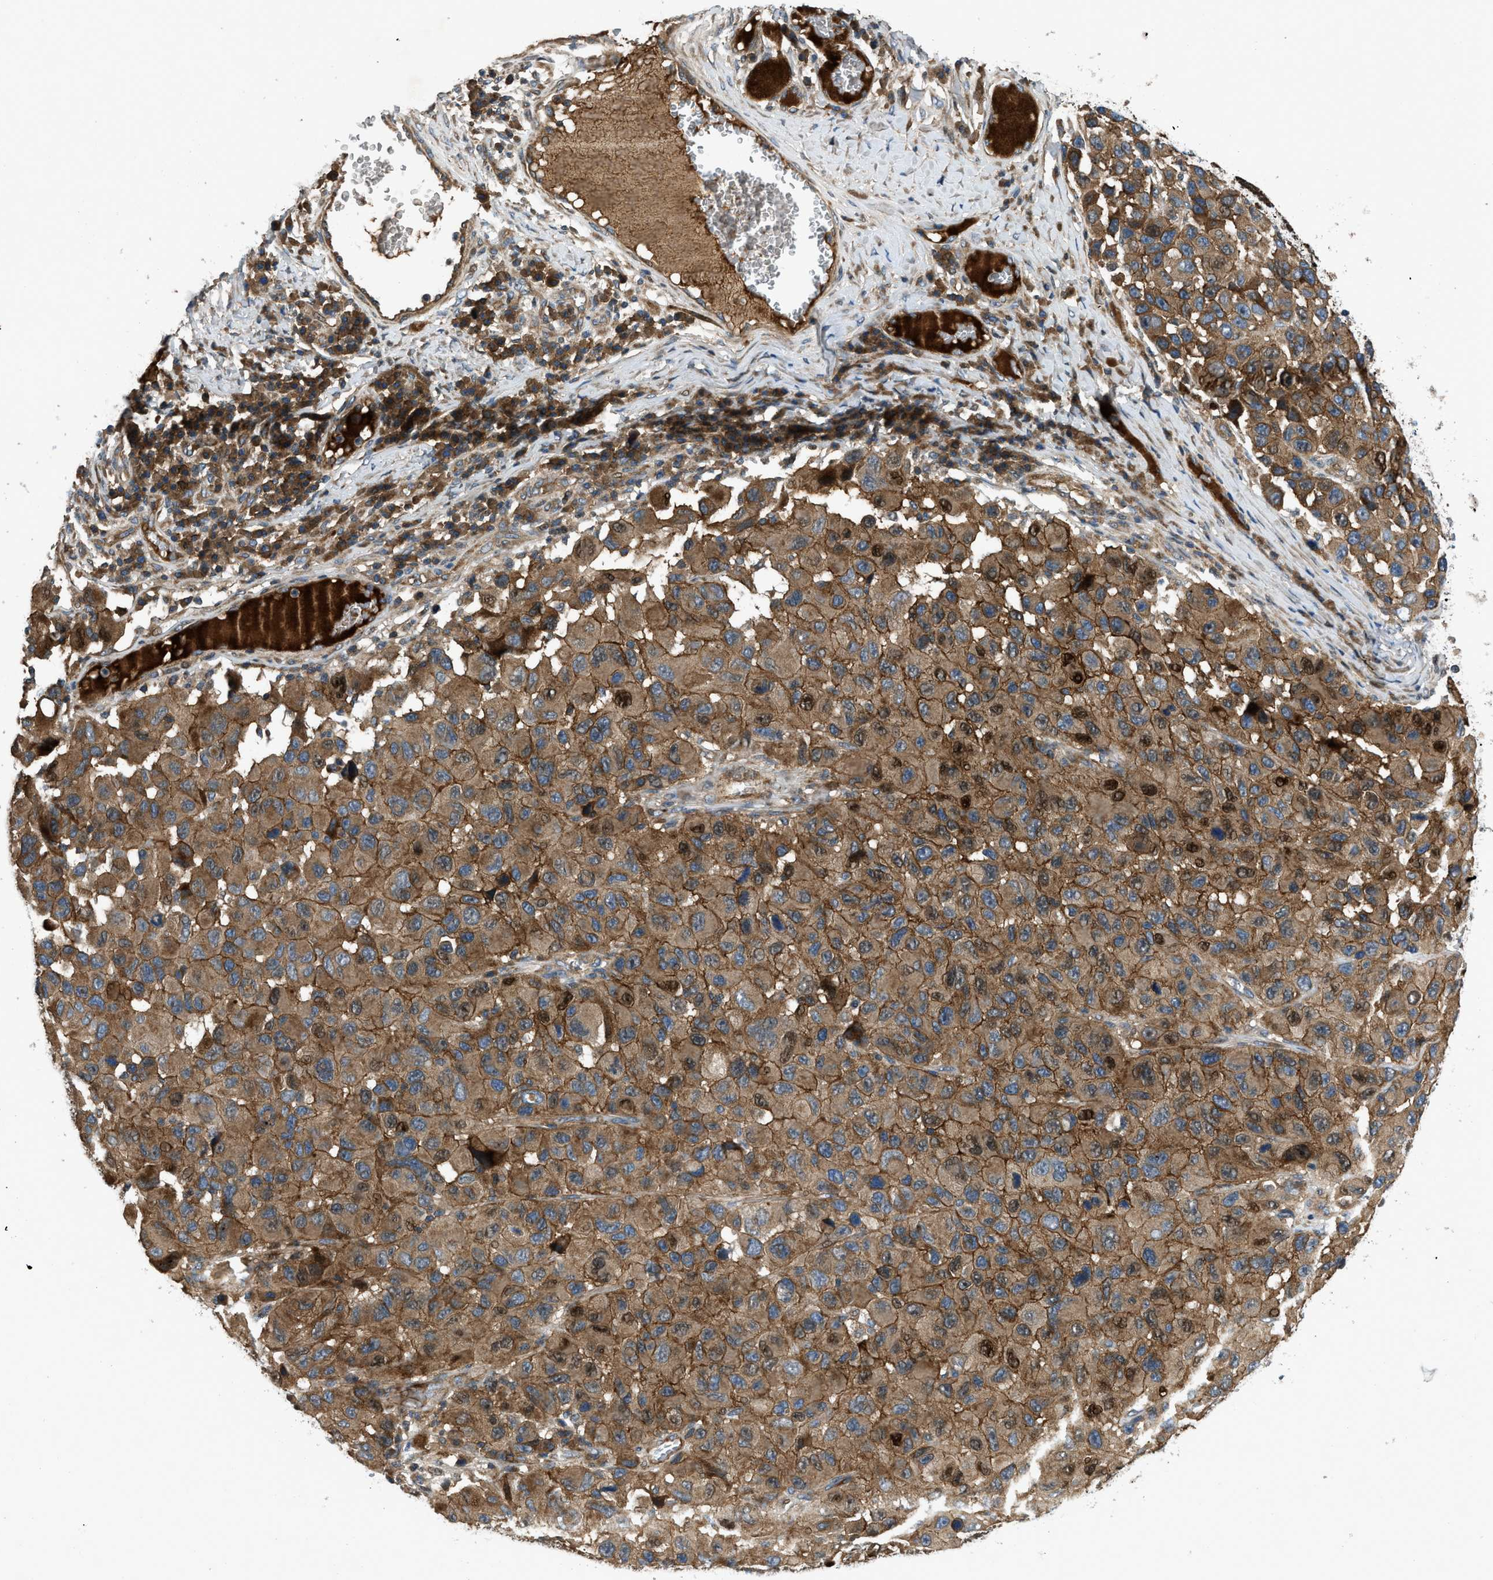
{"staining": {"intensity": "moderate", "quantity": ">75%", "location": "cytoplasmic/membranous"}, "tissue": "melanoma", "cell_type": "Tumor cells", "image_type": "cancer", "snomed": [{"axis": "morphology", "description": "Malignant melanoma, NOS"}, {"axis": "topography", "description": "Skin"}], "caption": "High-power microscopy captured an immunohistochemistry photomicrograph of malignant melanoma, revealing moderate cytoplasmic/membranous positivity in about >75% of tumor cells.", "gene": "CNNM3", "patient": {"sex": "male", "age": 53}}